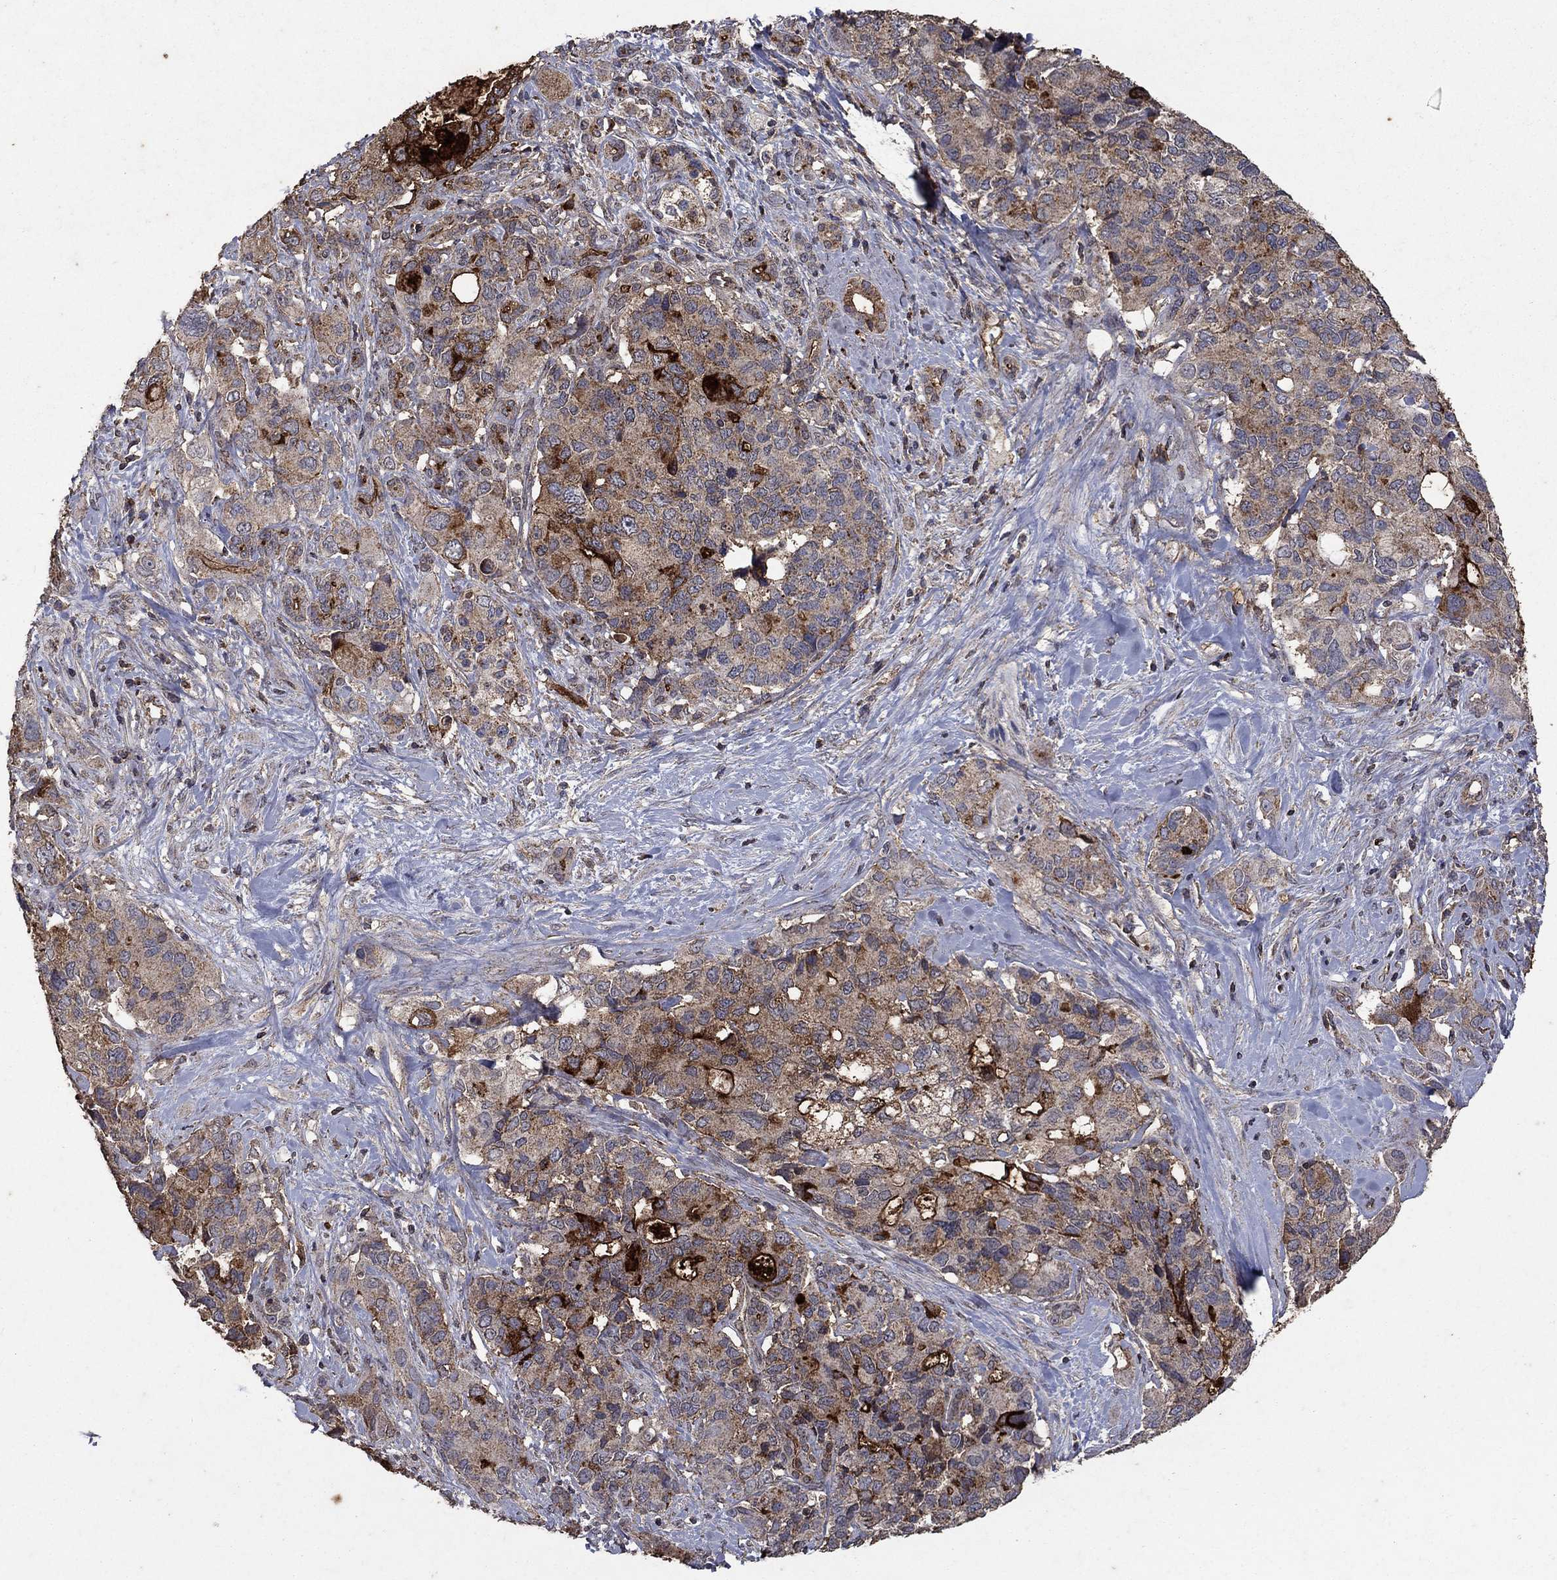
{"staining": {"intensity": "strong", "quantity": "<25%", "location": "cytoplasmic/membranous"}, "tissue": "pancreatic cancer", "cell_type": "Tumor cells", "image_type": "cancer", "snomed": [{"axis": "morphology", "description": "Adenocarcinoma, NOS"}, {"axis": "topography", "description": "Pancreas"}], "caption": "A photomicrograph of adenocarcinoma (pancreatic) stained for a protein displays strong cytoplasmic/membranous brown staining in tumor cells.", "gene": "CD24", "patient": {"sex": "female", "age": 56}}